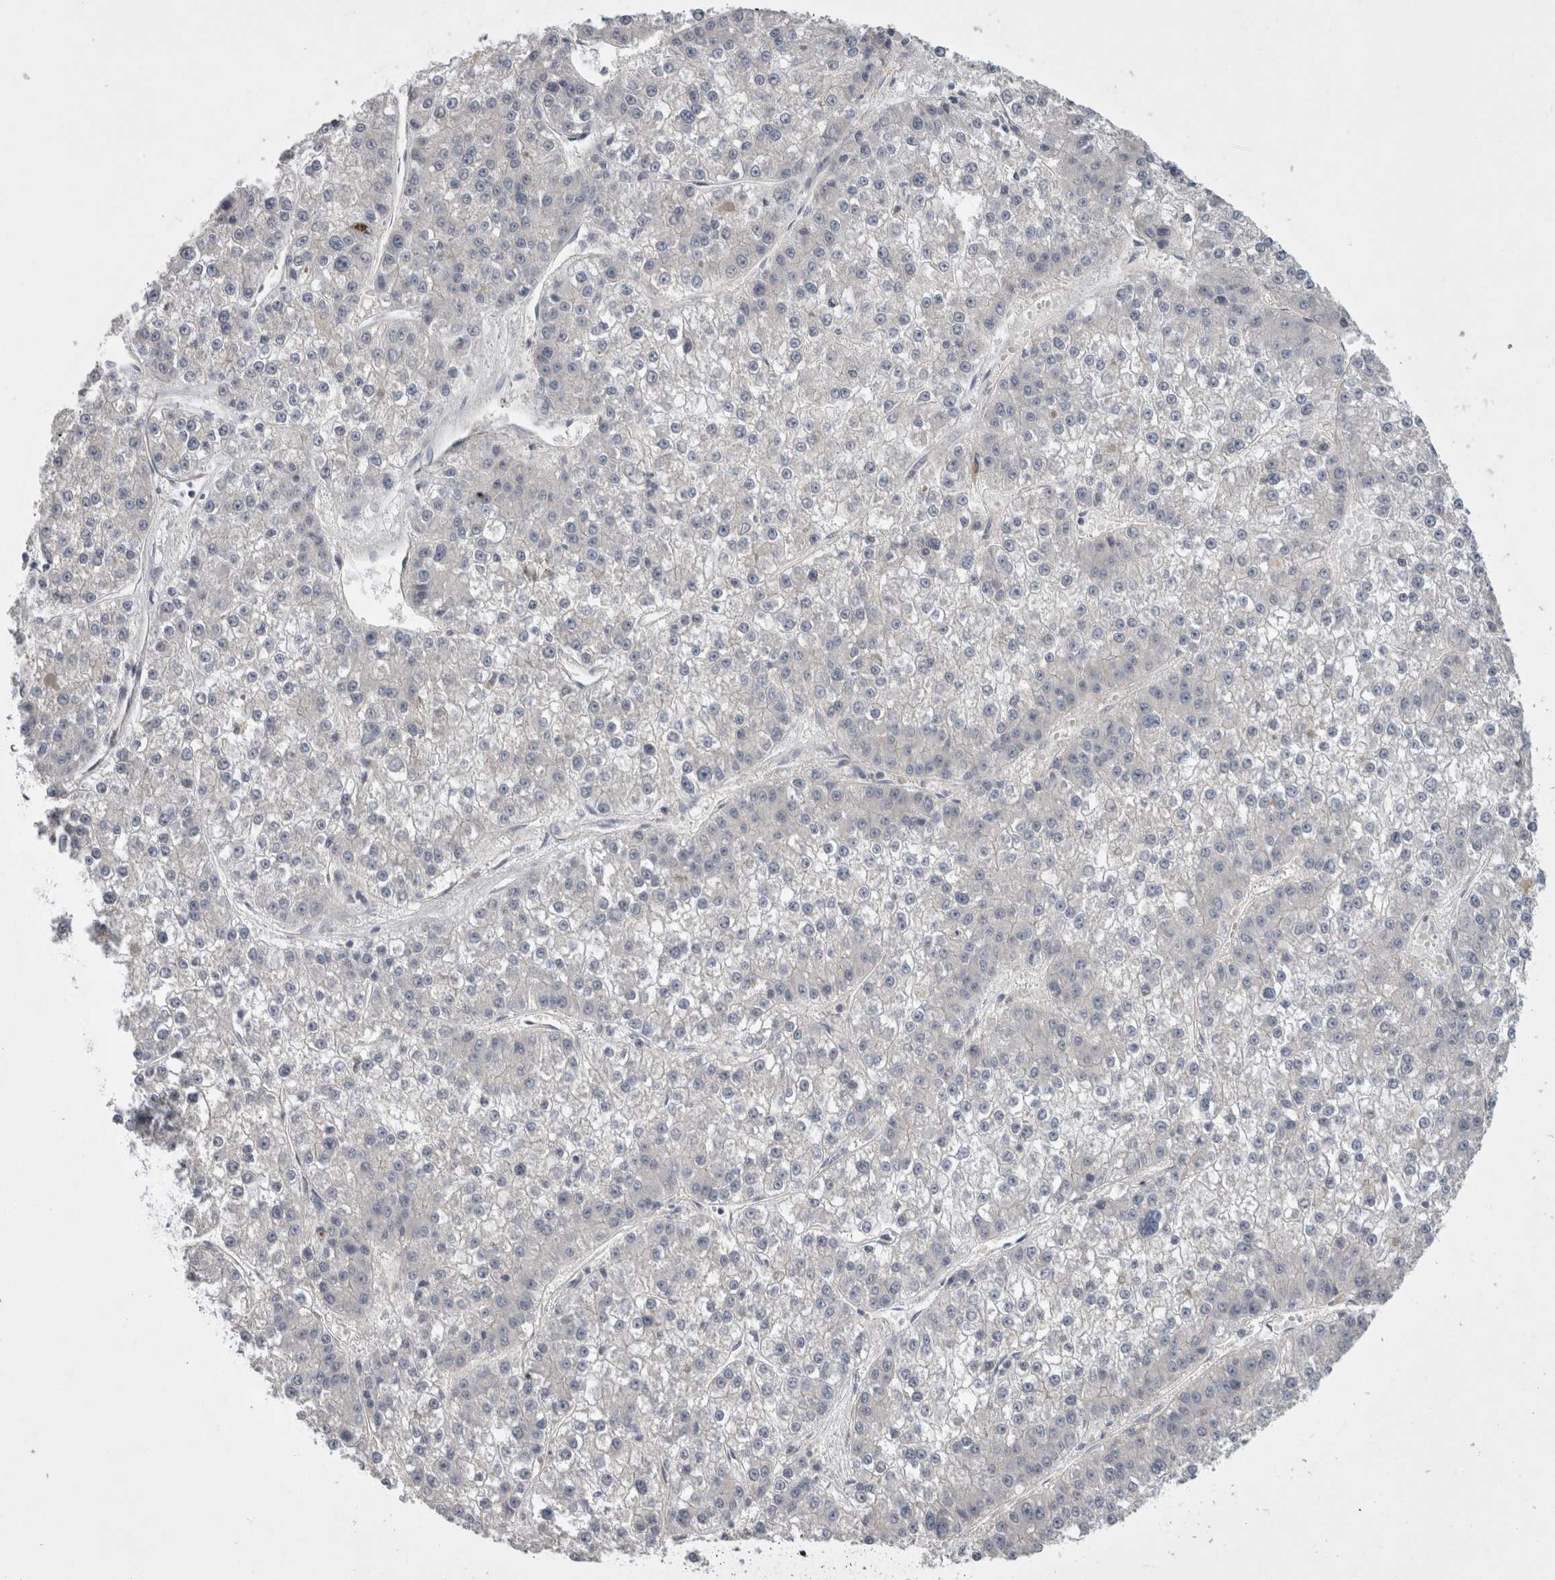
{"staining": {"intensity": "negative", "quantity": "none", "location": "none"}, "tissue": "liver cancer", "cell_type": "Tumor cells", "image_type": "cancer", "snomed": [{"axis": "morphology", "description": "Carcinoma, Hepatocellular, NOS"}, {"axis": "topography", "description": "Liver"}], "caption": "Tumor cells are negative for protein expression in human liver cancer (hepatocellular carcinoma).", "gene": "CERS3", "patient": {"sex": "female", "age": 73}}